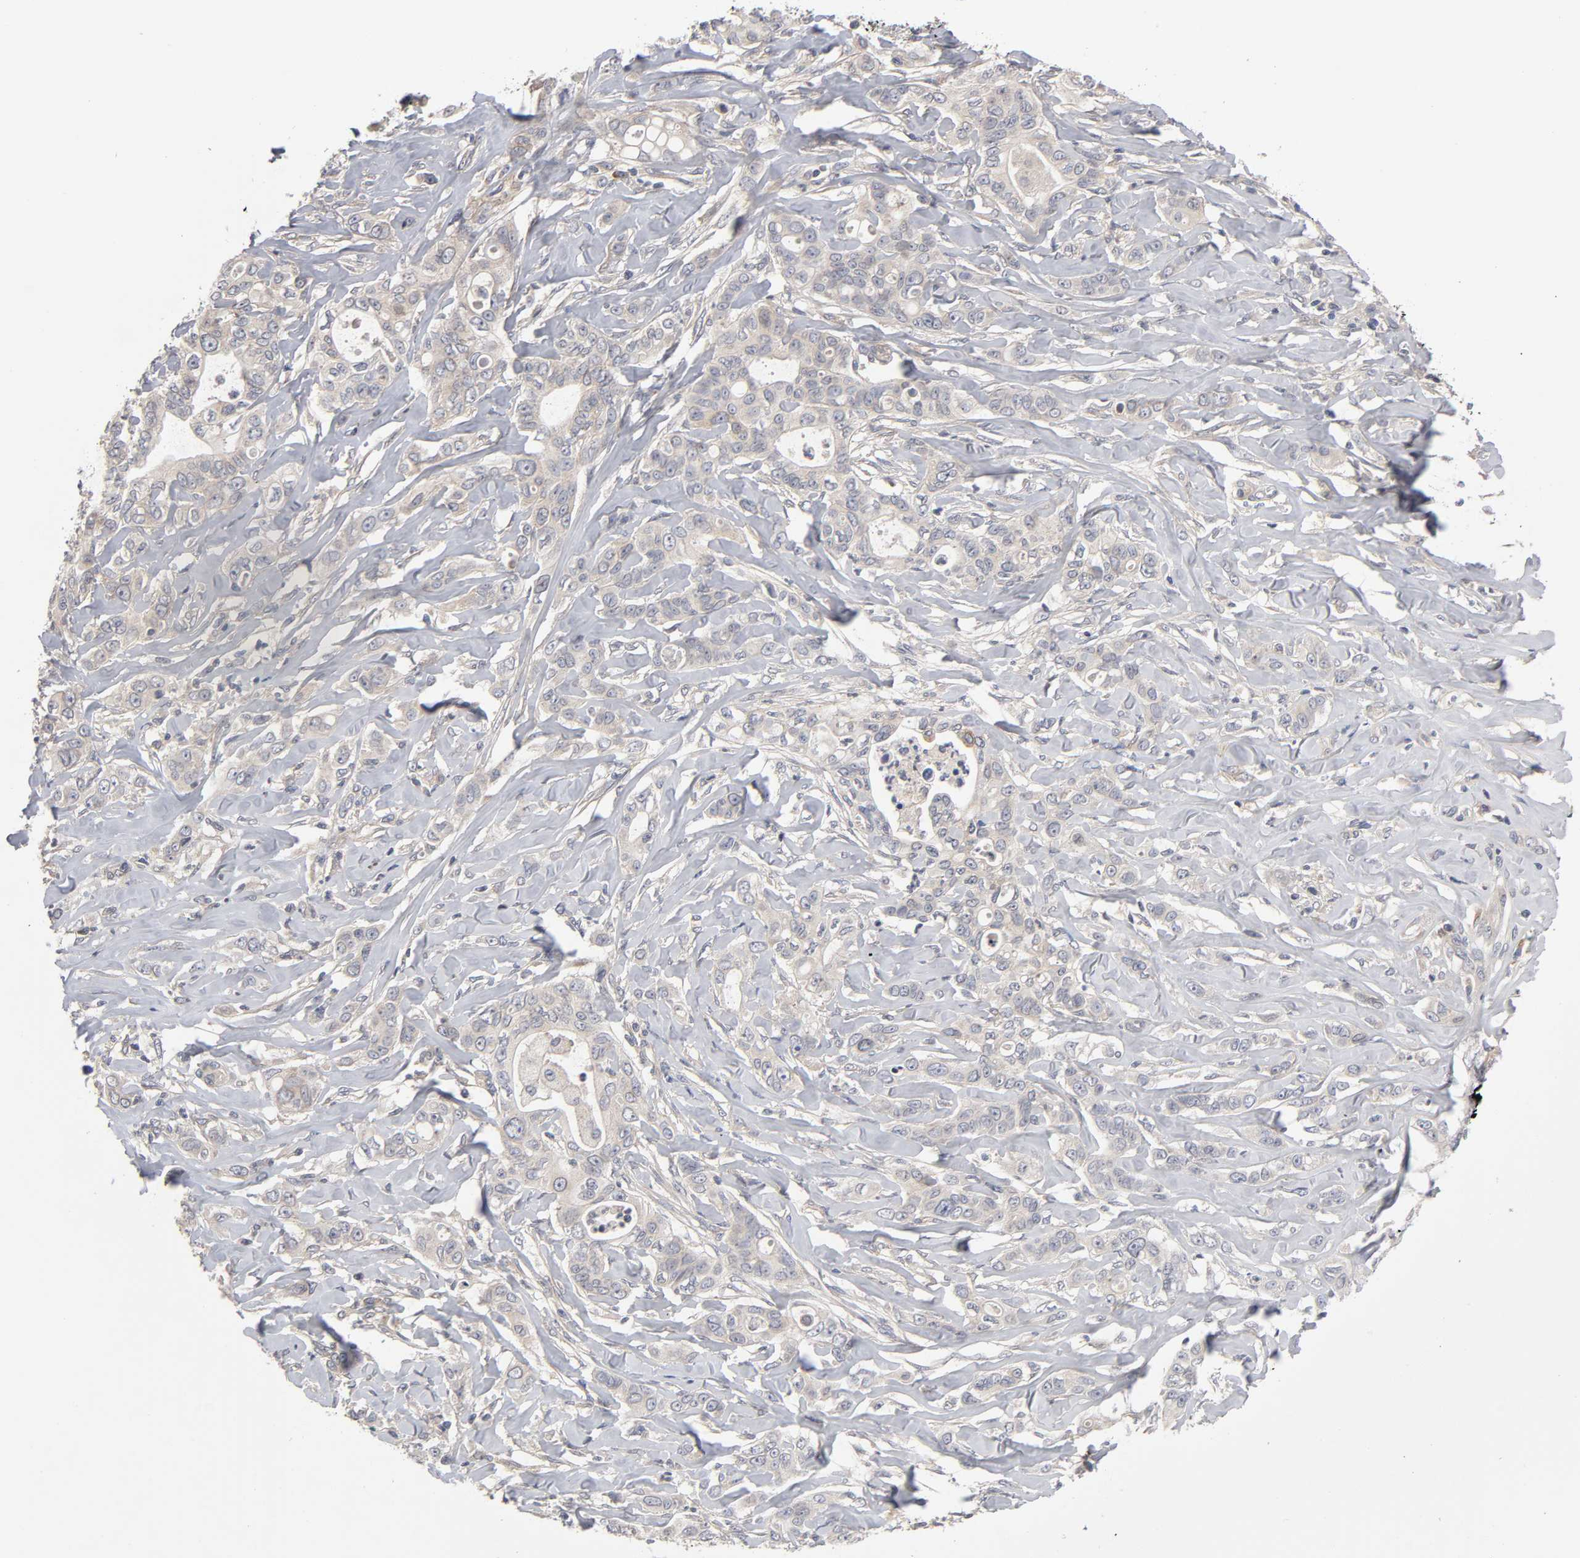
{"staining": {"intensity": "weak", "quantity": ">75%", "location": "cytoplasmic/membranous"}, "tissue": "liver cancer", "cell_type": "Tumor cells", "image_type": "cancer", "snomed": [{"axis": "morphology", "description": "Cholangiocarcinoma"}, {"axis": "topography", "description": "Liver"}], "caption": "Weak cytoplasmic/membranous expression is present in approximately >75% of tumor cells in liver cholangiocarcinoma.", "gene": "IL4R", "patient": {"sex": "female", "age": 67}}